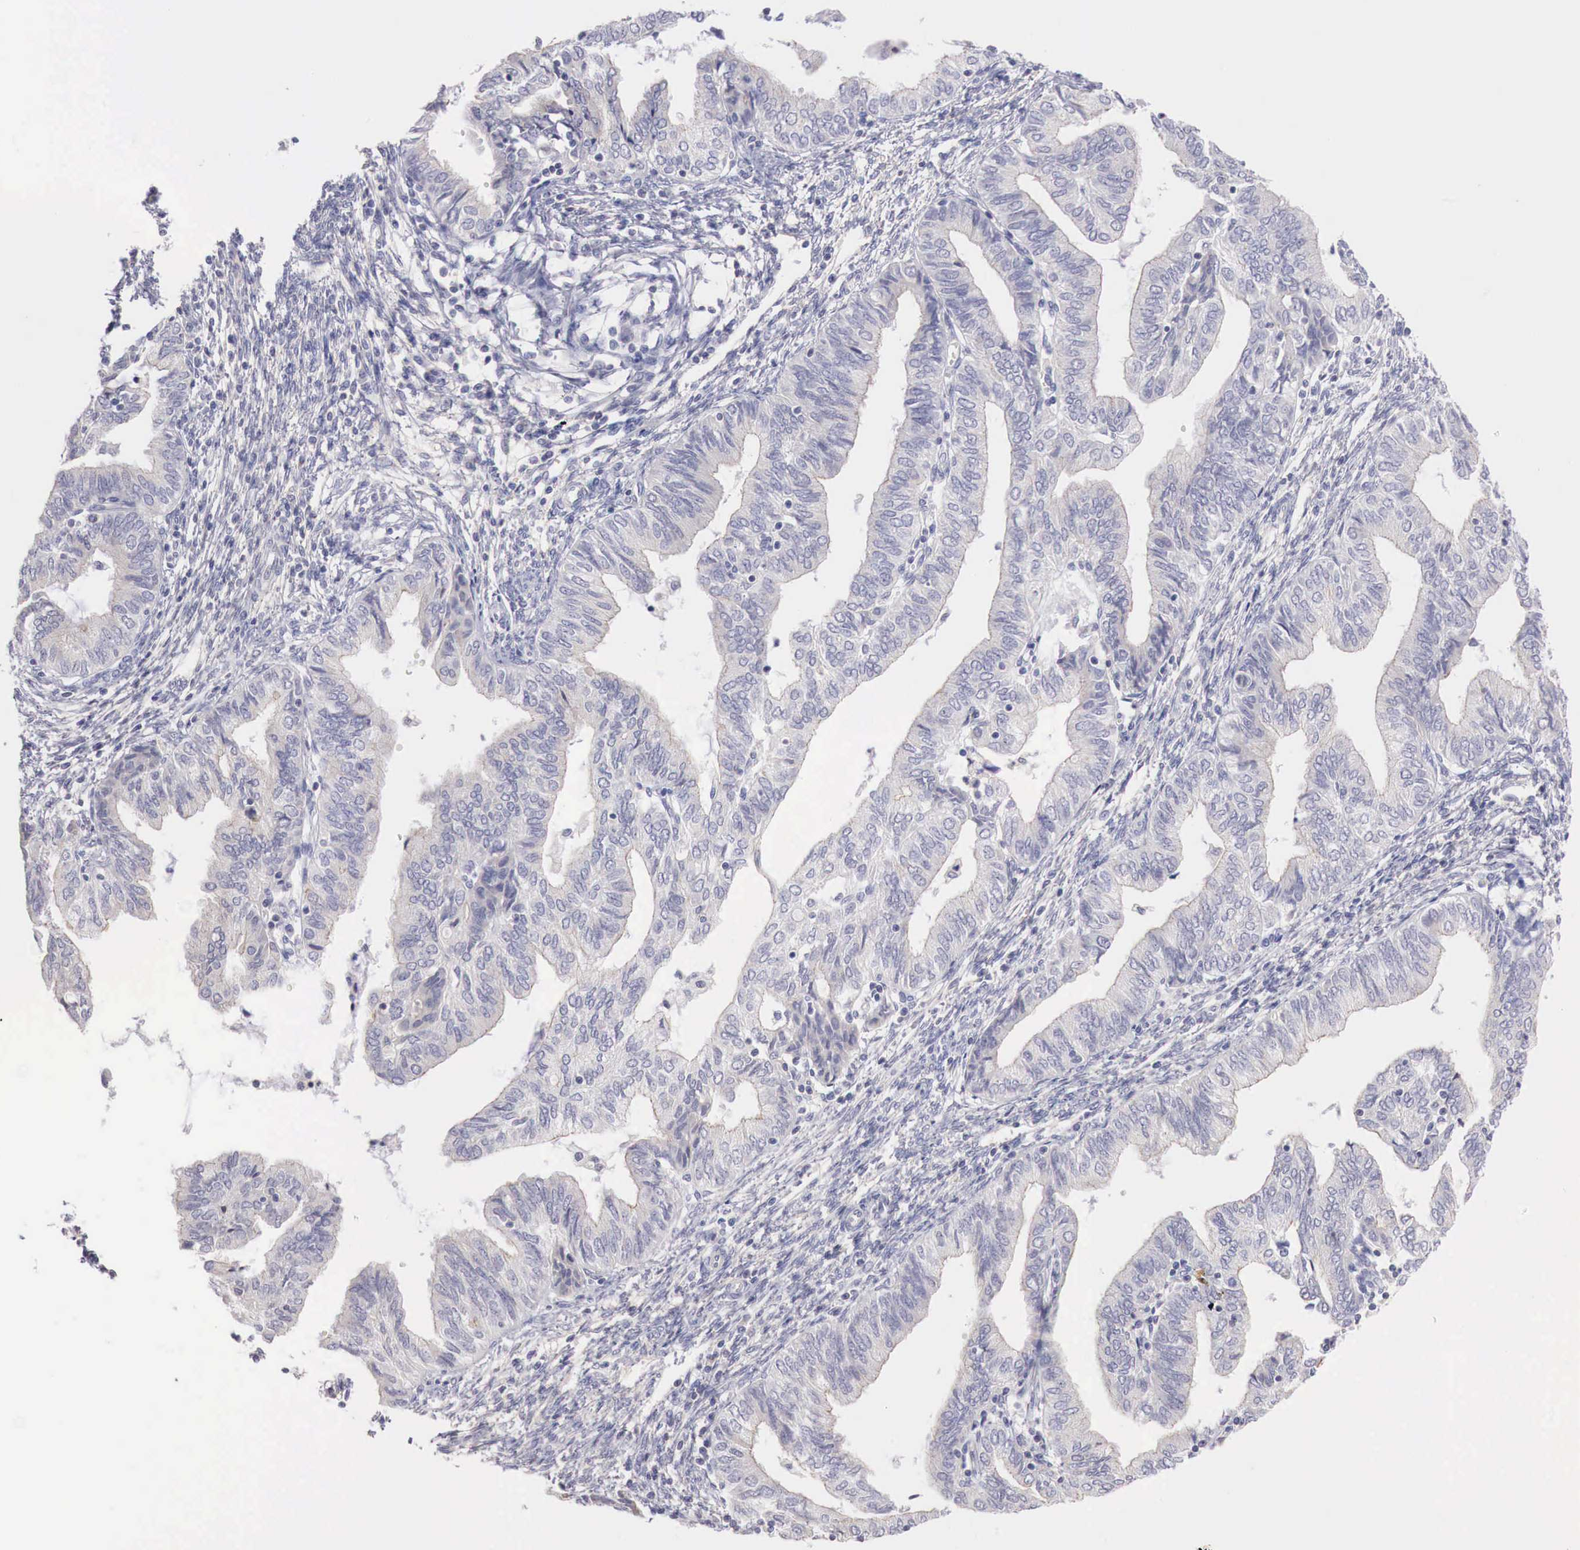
{"staining": {"intensity": "negative", "quantity": "none", "location": "none"}, "tissue": "endometrial cancer", "cell_type": "Tumor cells", "image_type": "cancer", "snomed": [{"axis": "morphology", "description": "Adenocarcinoma, NOS"}, {"axis": "topography", "description": "Endometrium"}], "caption": "There is no significant positivity in tumor cells of endometrial cancer.", "gene": "TRIM13", "patient": {"sex": "female", "age": 51}}